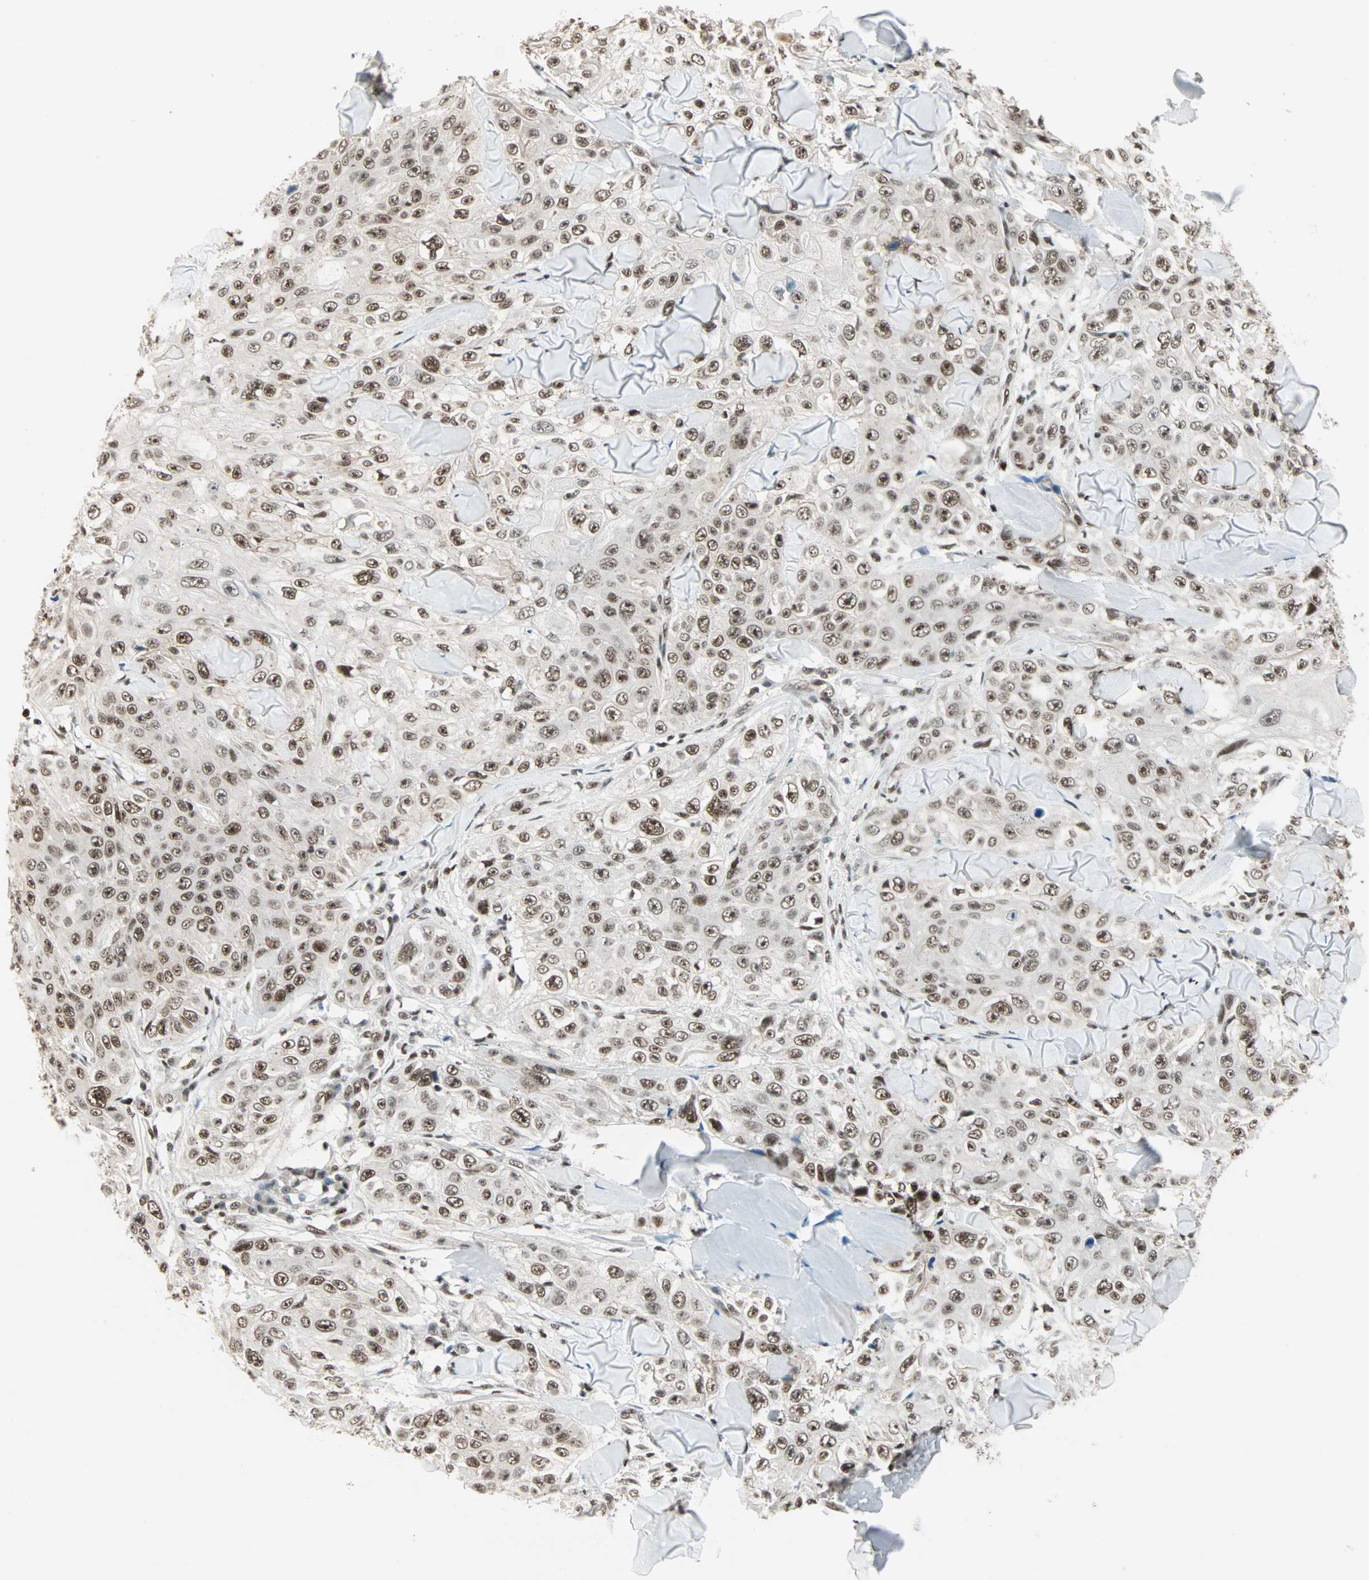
{"staining": {"intensity": "moderate", "quantity": ">75%", "location": "nuclear"}, "tissue": "skin cancer", "cell_type": "Tumor cells", "image_type": "cancer", "snomed": [{"axis": "morphology", "description": "Squamous cell carcinoma, NOS"}, {"axis": "topography", "description": "Skin"}], "caption": "The image exhibits a brown stain indicating the presence of a protein in the nuclear of tumor cells in skin squamous cell carcinoma.", "gene": "BLM", "patient": {"sex": "male", "age": 86}}